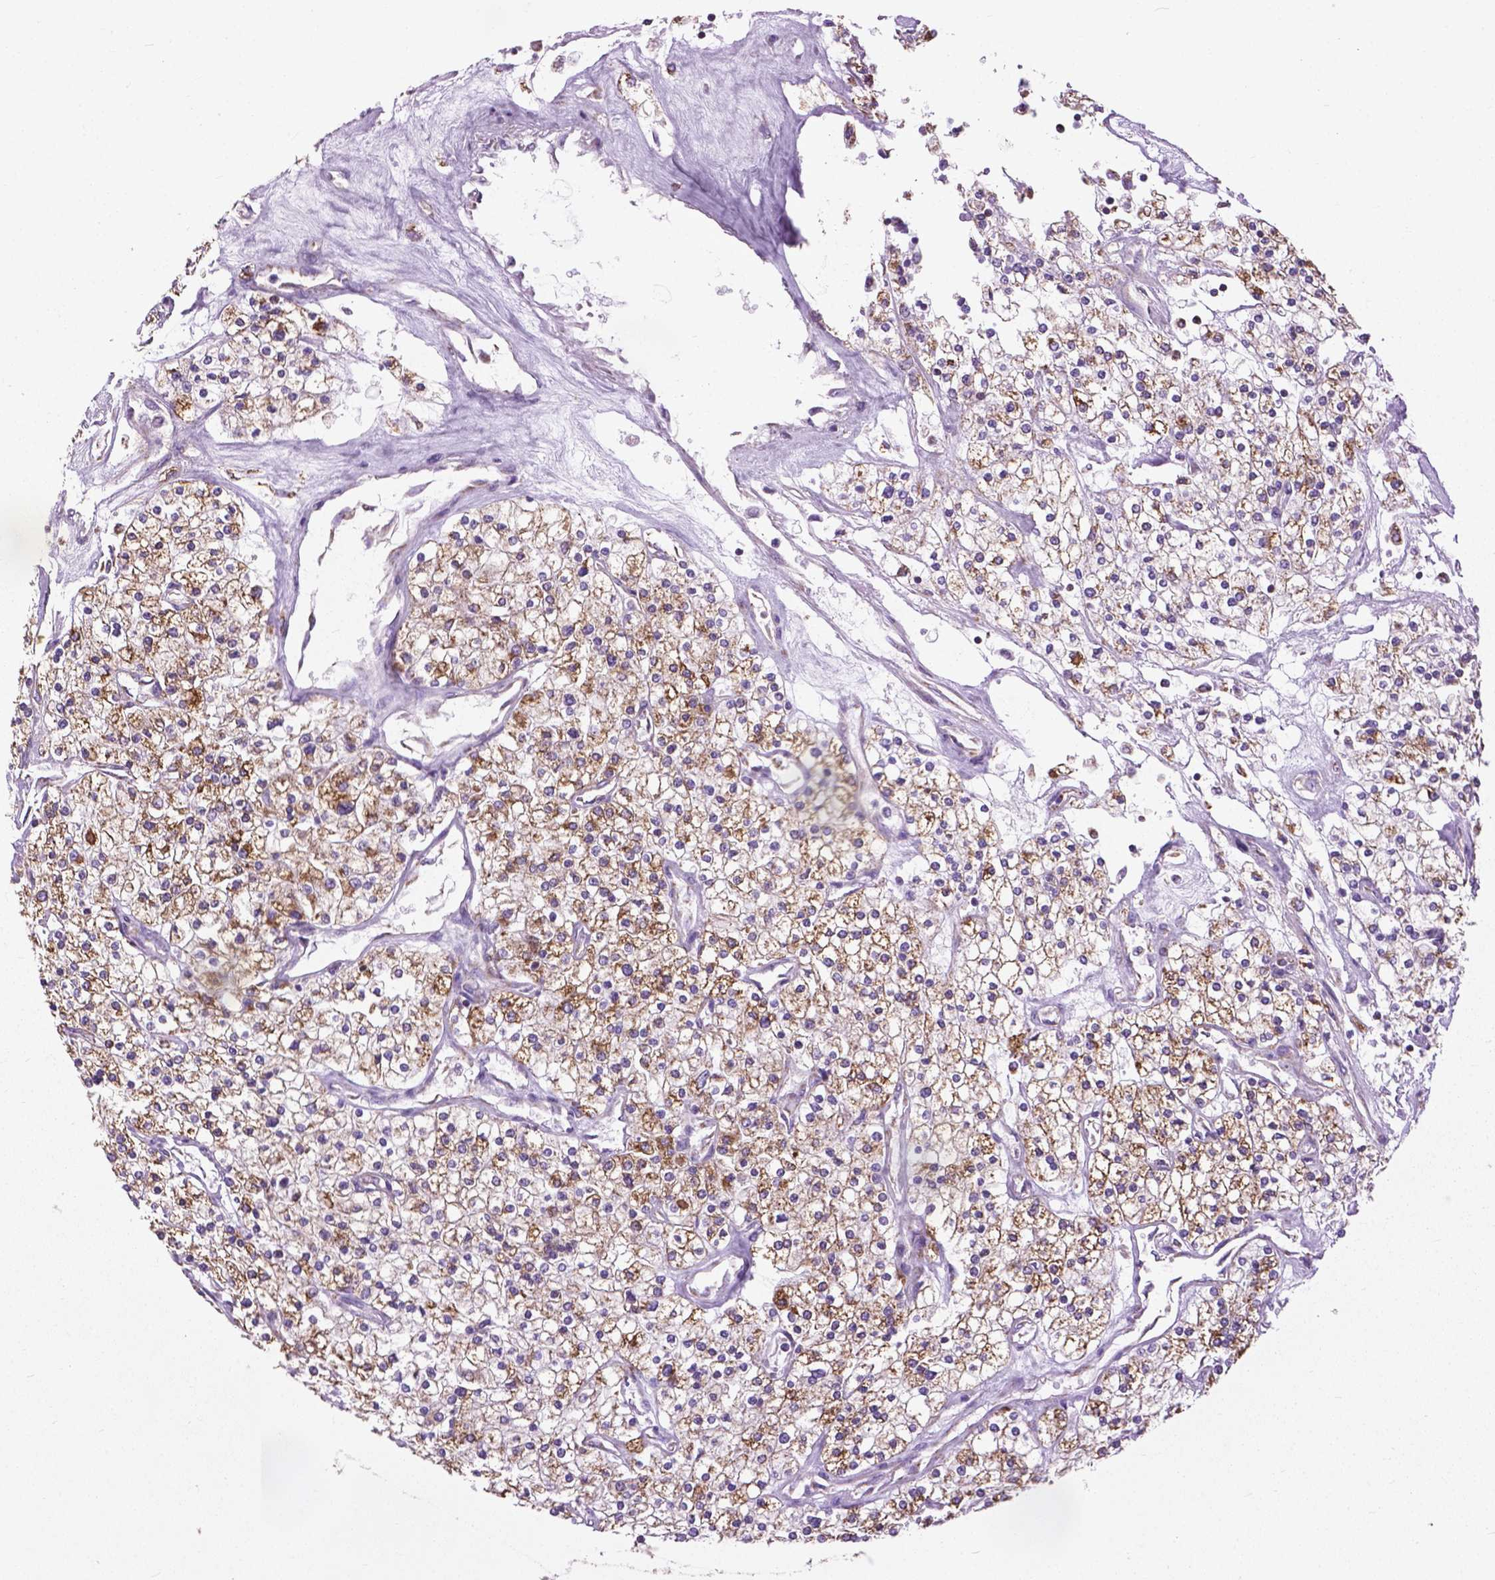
{"staining": {"intensity": "moderate", "quantity": "25%-75%", "location": "cytoplasmic/membranous"}, "tissue": "renal cancer", "cell_type": "Tumor cells", "image_type": "cancer", "snomed": [{"axis": "morphology", "description": "Adenocarcinoma, NOS"}, {"axis": "topography", "description": "Kidney"}], "caption": "Human renal cancer (adenocarcinoma) stained with a brown dye reveals moderate cytoplasmic/membranous positive staining in about 25%-75% of tumor cells.", "gene": "VDAC1", "patient": {"sex": "male", "age": 80}}